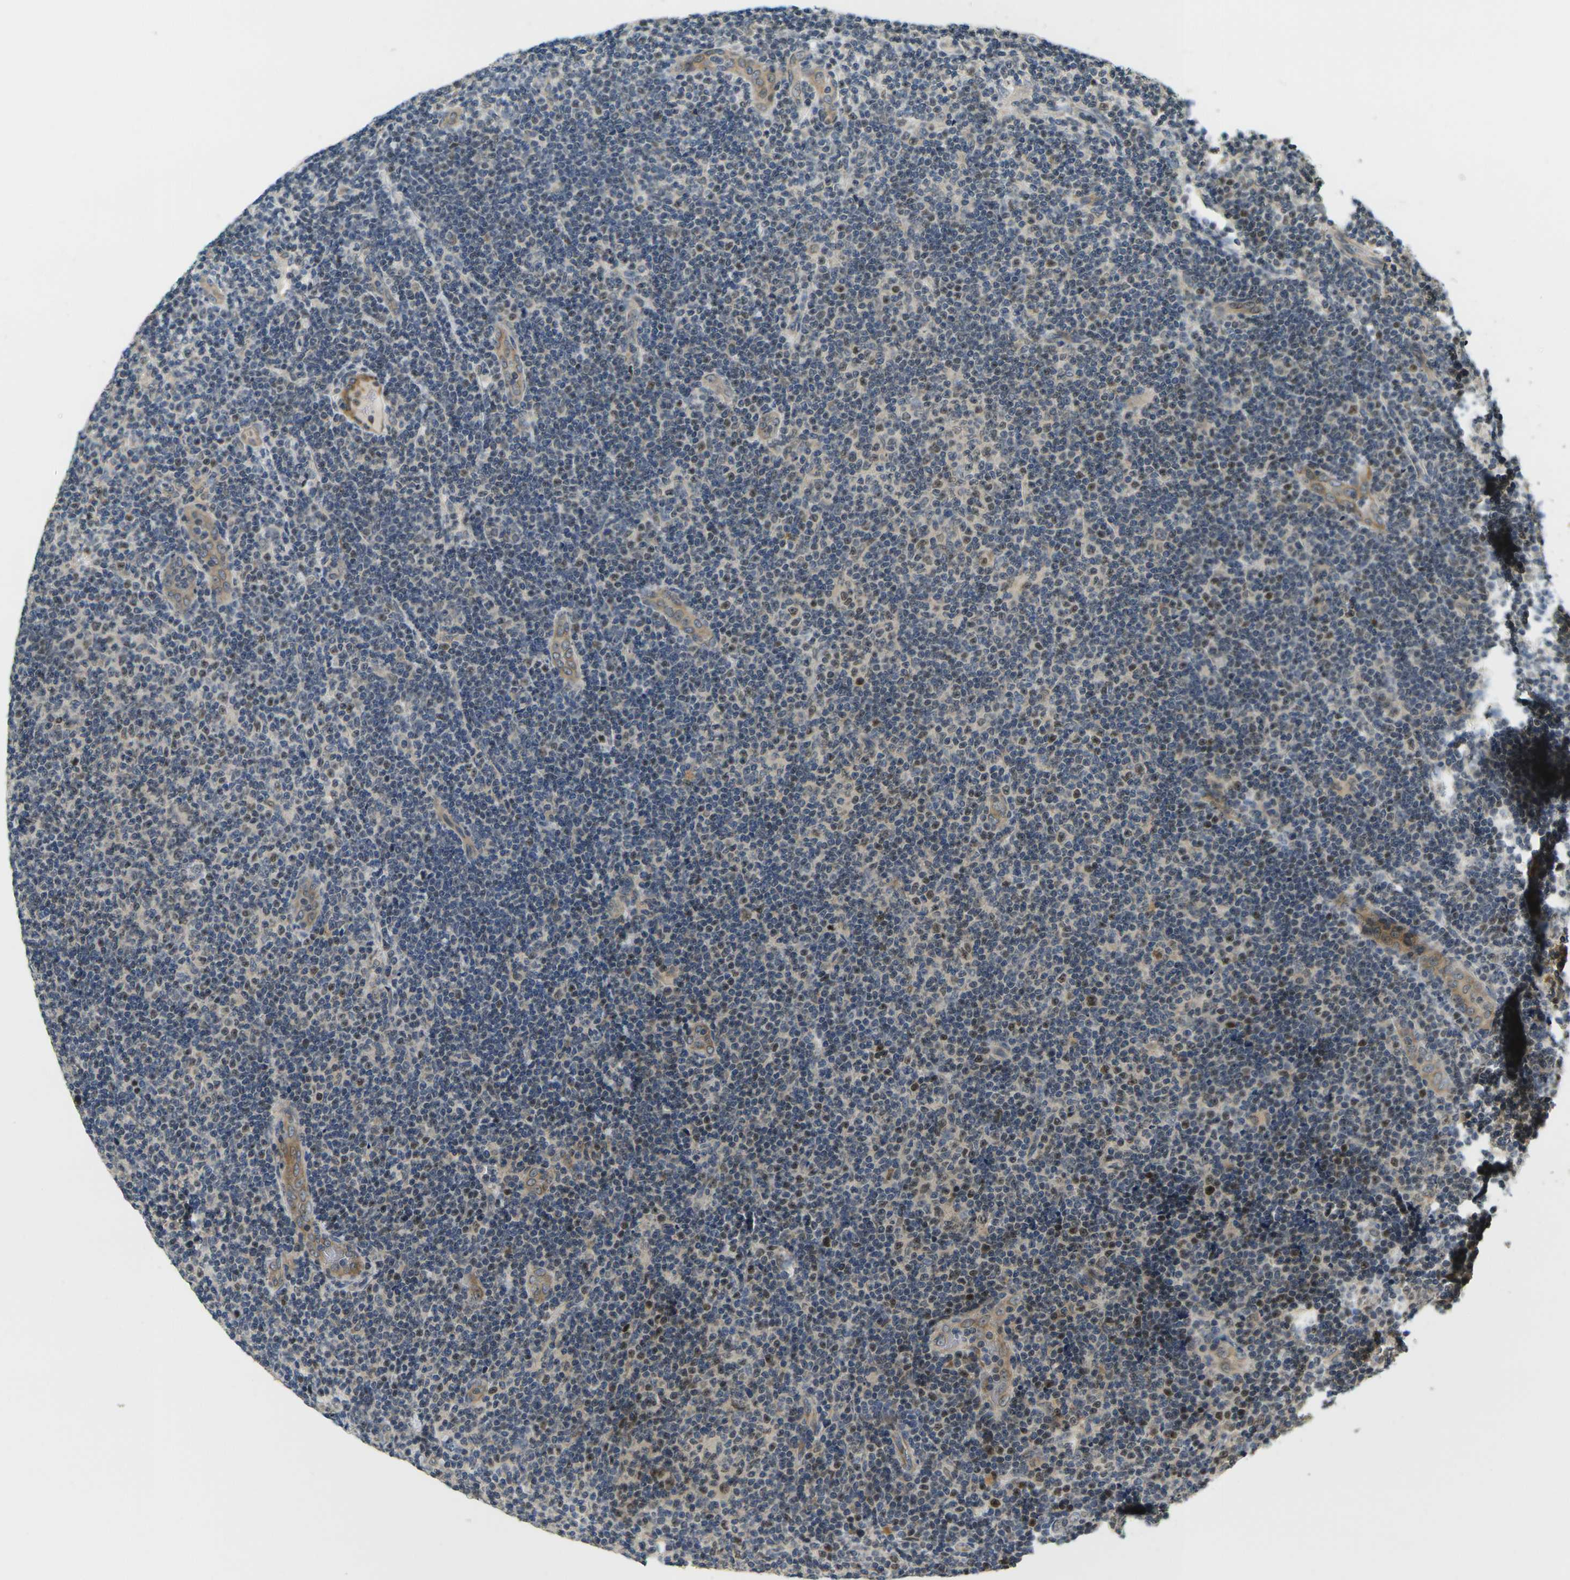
{"staining": {"intensity": "strong", "quantity": "25%-75%", "location": "cytoplasmic/membranous,nuclear"}, "tissue": "lymphoma", "cell_type": "Tumor cells", "image_type": "cancer", "snomed": [{"axis": "morphology", "description": "Malignant lymphoma, non-Hodgkin's type, Low grade"}, {"axis": "topography", "description": "Lymph node"}], "caption": "Strong cytoplasmic/membranous and nuclear expression is identified in about 25%-75% of tumor cells in malignant lymphoma, non-Hodgkin's type (low-grade).", "gene": "KLHL8", "patient": {"sex": "male", "age": 83}}